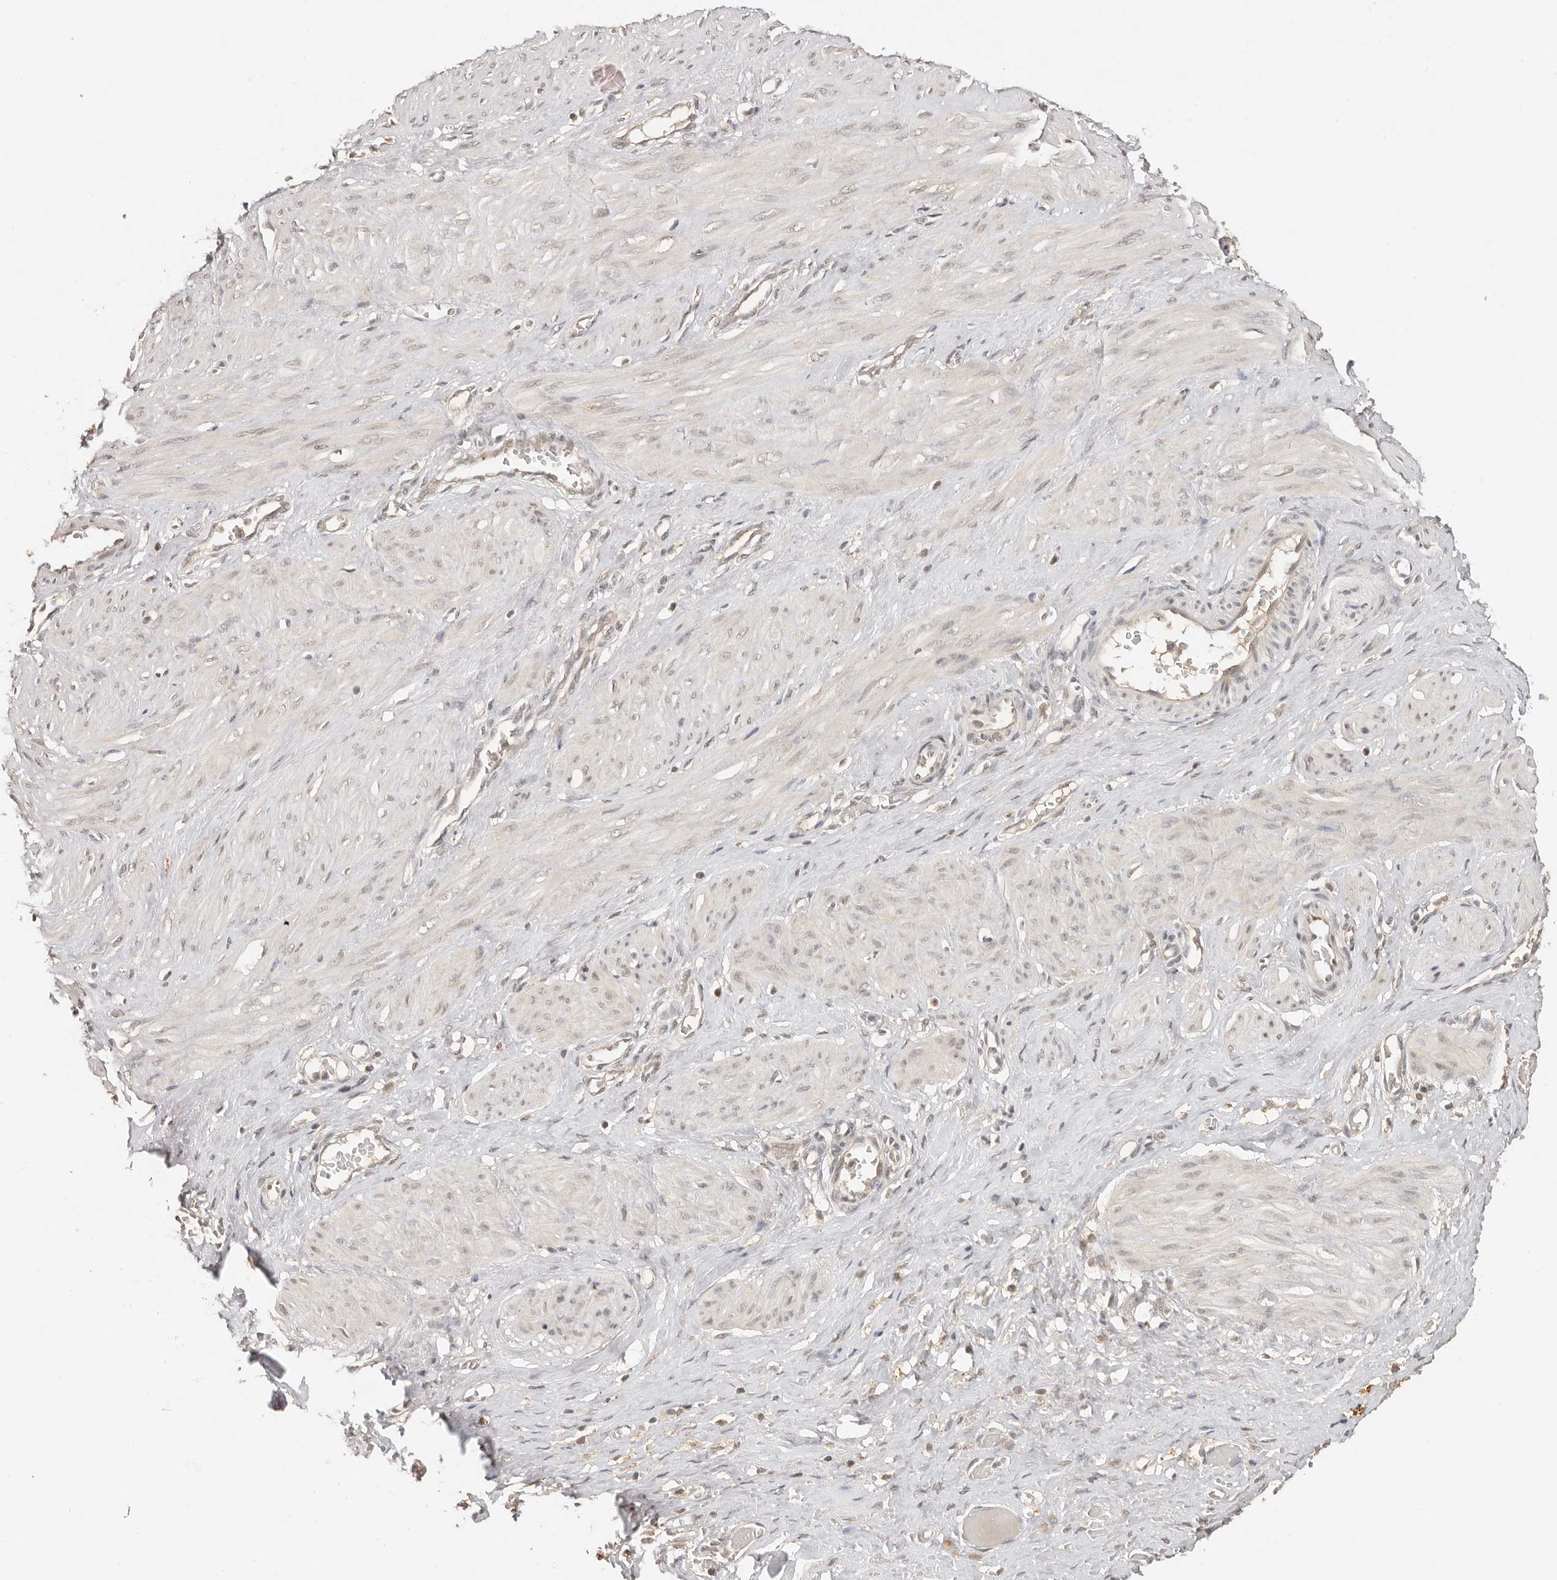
{"staining": {"intensity": "weak", "quantity": "<25%", "location": "cytoplasmic/membranous,nuclear"}, "tissue": "smooth muscle", "cell_type": "Smooth muscle cells", "image_type": "normal", "snomed": [{"axis": "morphology", "description": "Normal tissue, NOS"}, {"axis": "topography", "description": "Endometrium"}], "caption": "DAB (3,3'-diaminobenzidine) immunohistochemical staining of benign smooth muscle exhibits no significant staining in smooth muscle cells.", "gene": "PSMA5", "patient": {"sex": "female", "age": 33}}